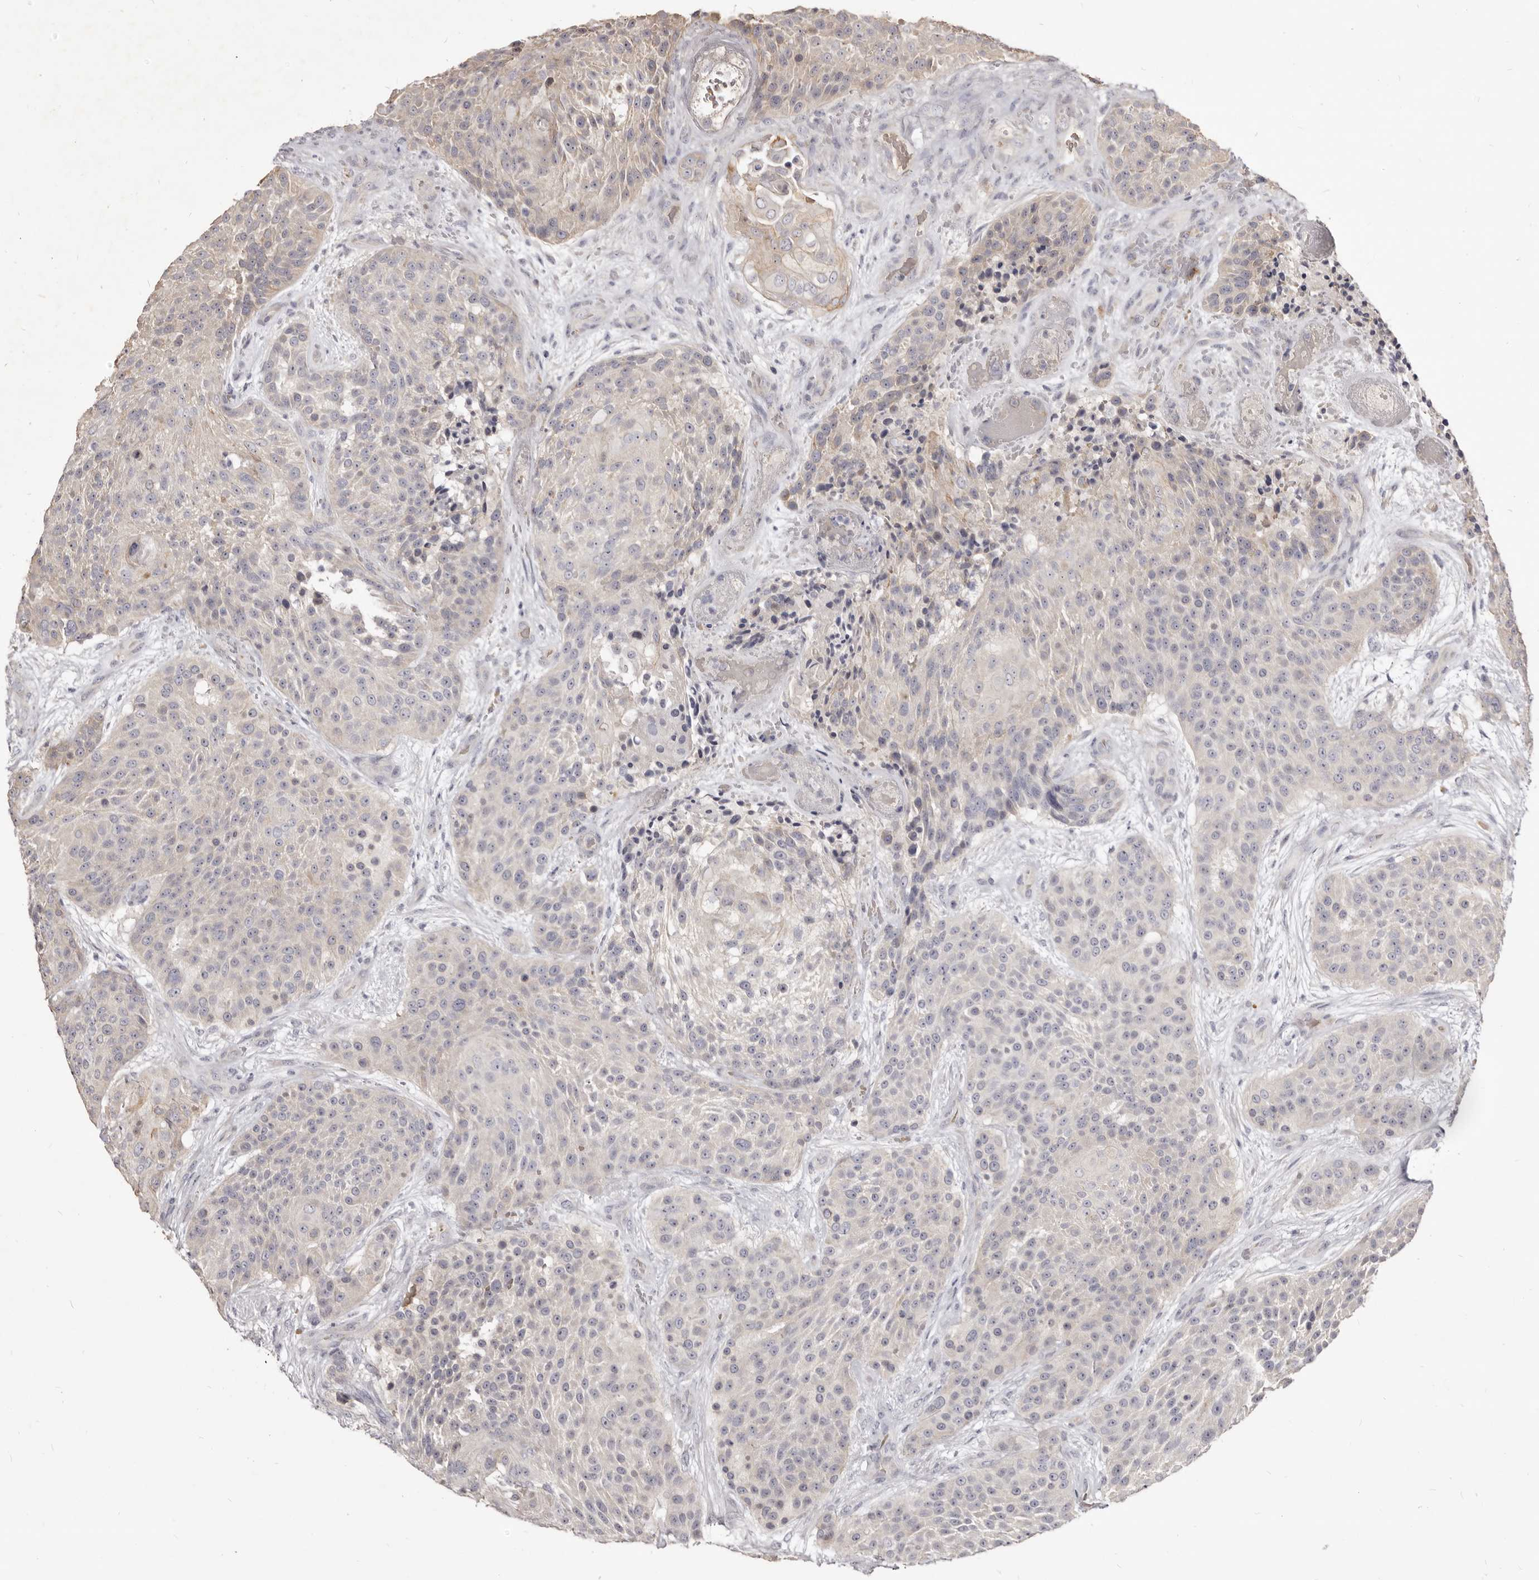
{"staining": {"intensity": "weak", "quantity": "<25%", "location": "cytoplasmic/membranous"}, "tissue": "urothelial cancer", "cell_type": "Tumor cells", "image_type": "cancer", "snomed": [{"axis": "morphology", "description": "Urothelial carcinoma, High grade"}, {"axis": "topography", "description": "Urinary bladder"}], "caption": "Urothelial carcinoma (high-grade) stained for a protein using immunohistochemistry (IHC) displays no expression tumor cells.", "gene": "KIF2B", "patient": {"sex": "female", "age": 63}}